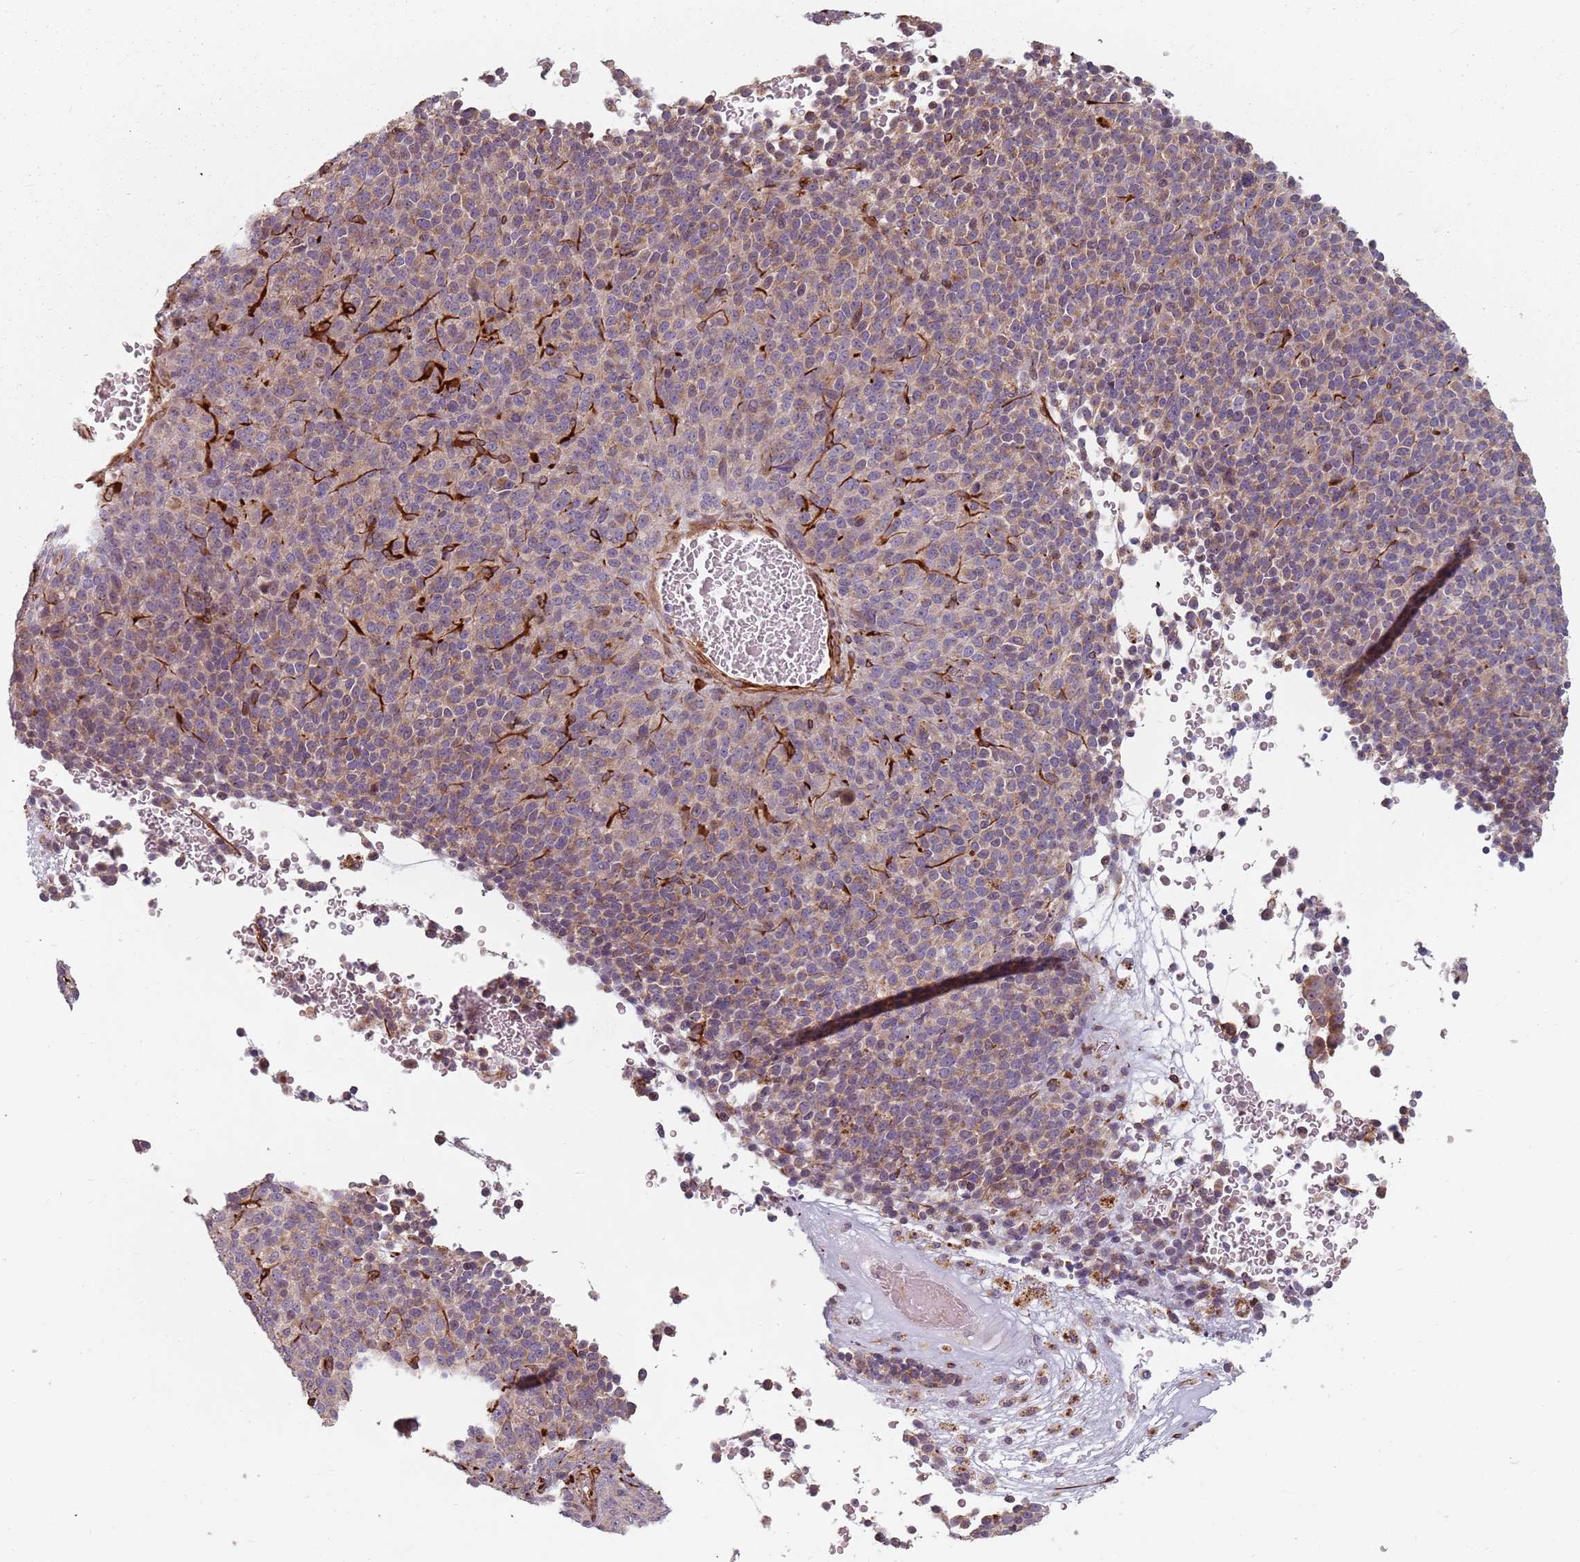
{"staining": {"intensity": "weak", "quantity": ">75%", "location": "cytoplasmic/membranous"}, "tissue": "melanoma", "cell_type": "Tumor cells", "image_type": "cancer", "snomed": [{"axis": "morphology", "description": "Malignant melanoma, Metastatic site"}, {"axis": "topography", "description": "Brain"}], "caption": "The image demonstrates a brown stain indicating the presence of a protein in the cytoplasmic/membranous of tumor cells in melanoma.", "gene": "GAS2L3", "patient": {"sex": "female", "age": 56}}